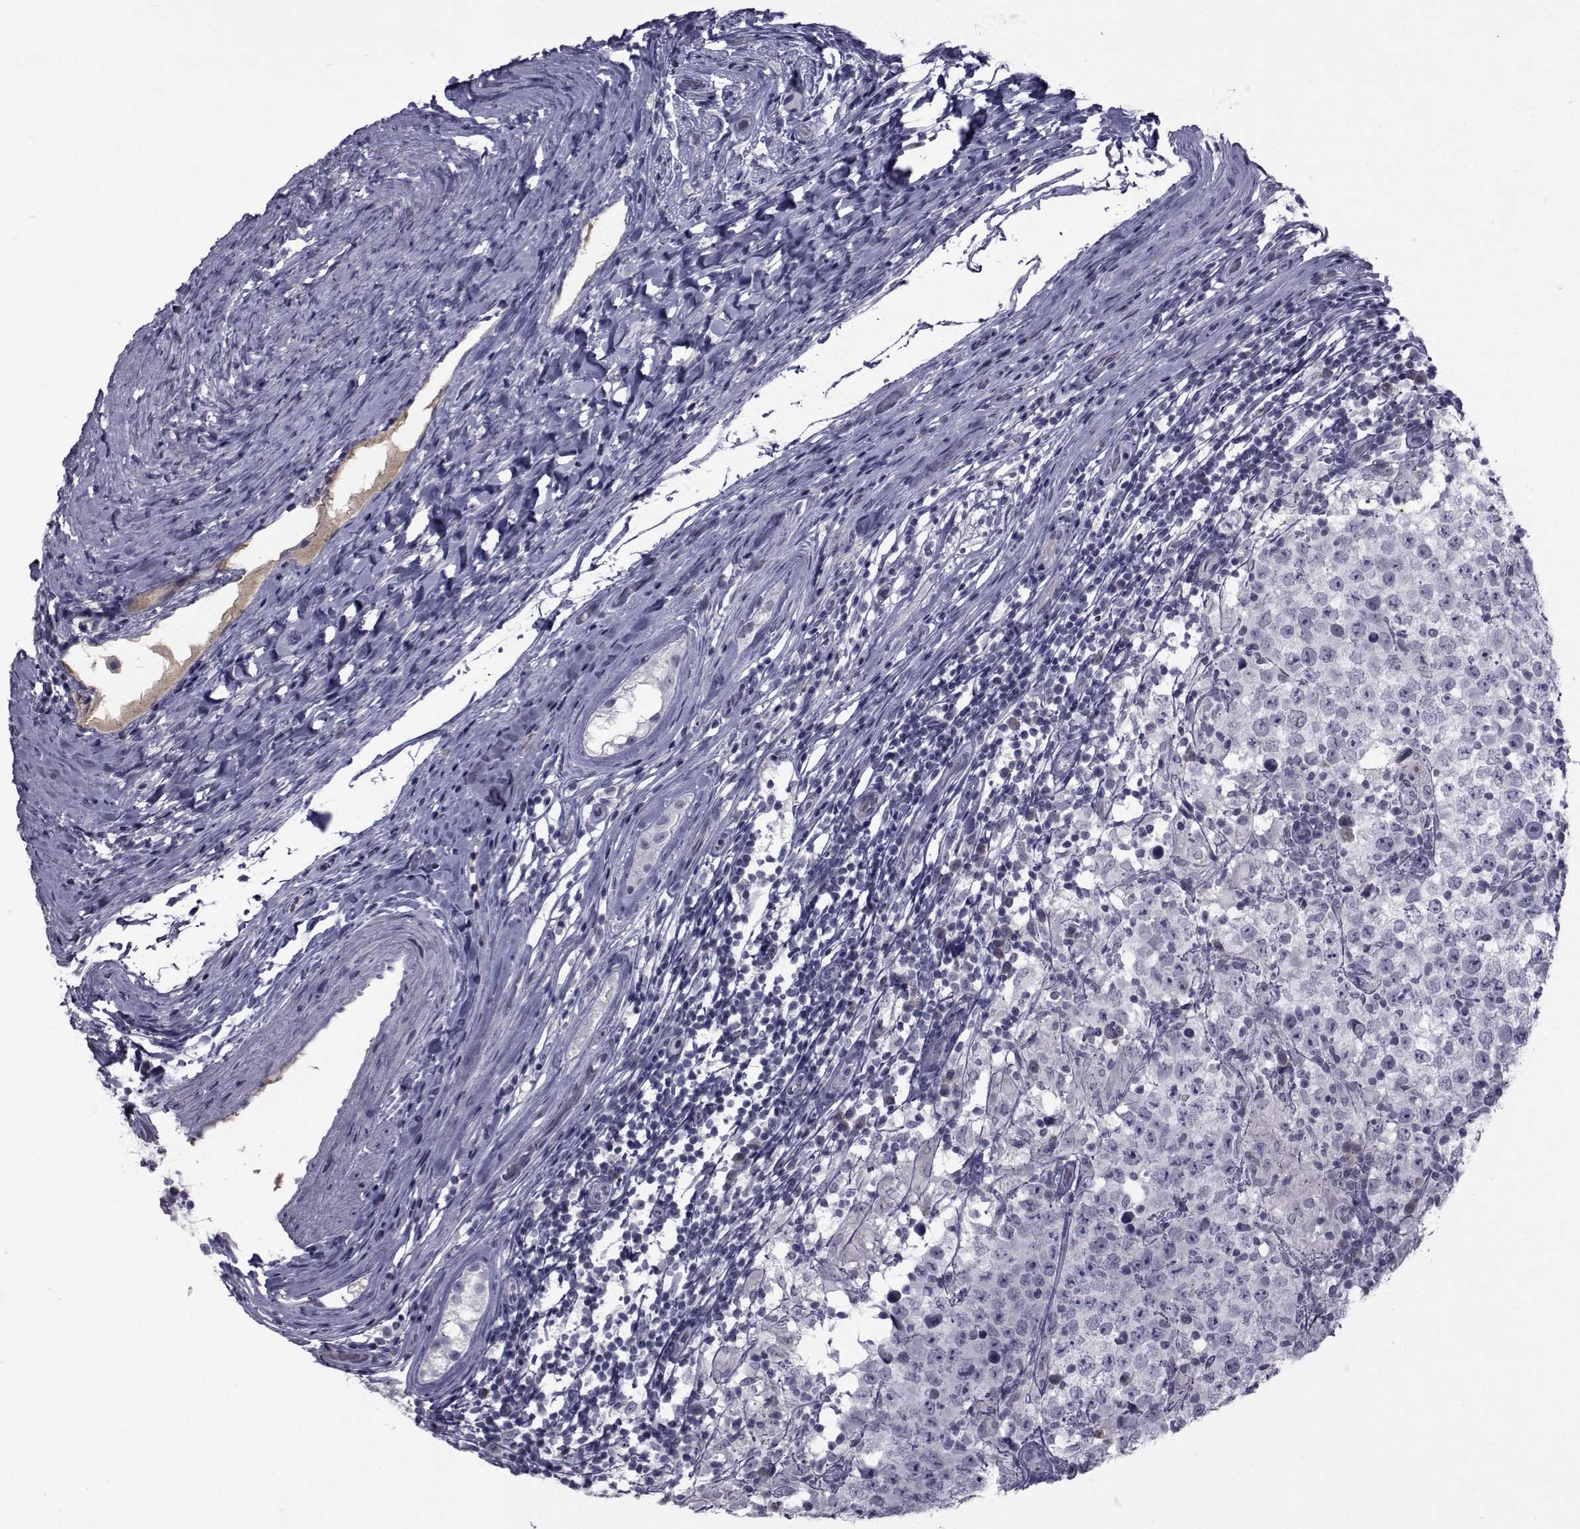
{"staining": {"intensity": "negative", "quantity": "none", "location": "none"}, "tissue": "testis cancer", "cell_type": "Tumor cells", "image_type": "cancer", "snomed": [{"axis": "morphology", "description": "Seminoma, NOS"}, {"axis": "morphology", "description": "Carcinoma, Embryonal, NOS"}, {"axis": "topography", "description": "Testis"}], "caption": "Tumor cells show no significant expression in testis seminoma.", "gene": "PAX2", "patient": {"sex": "male", "age": 41}}